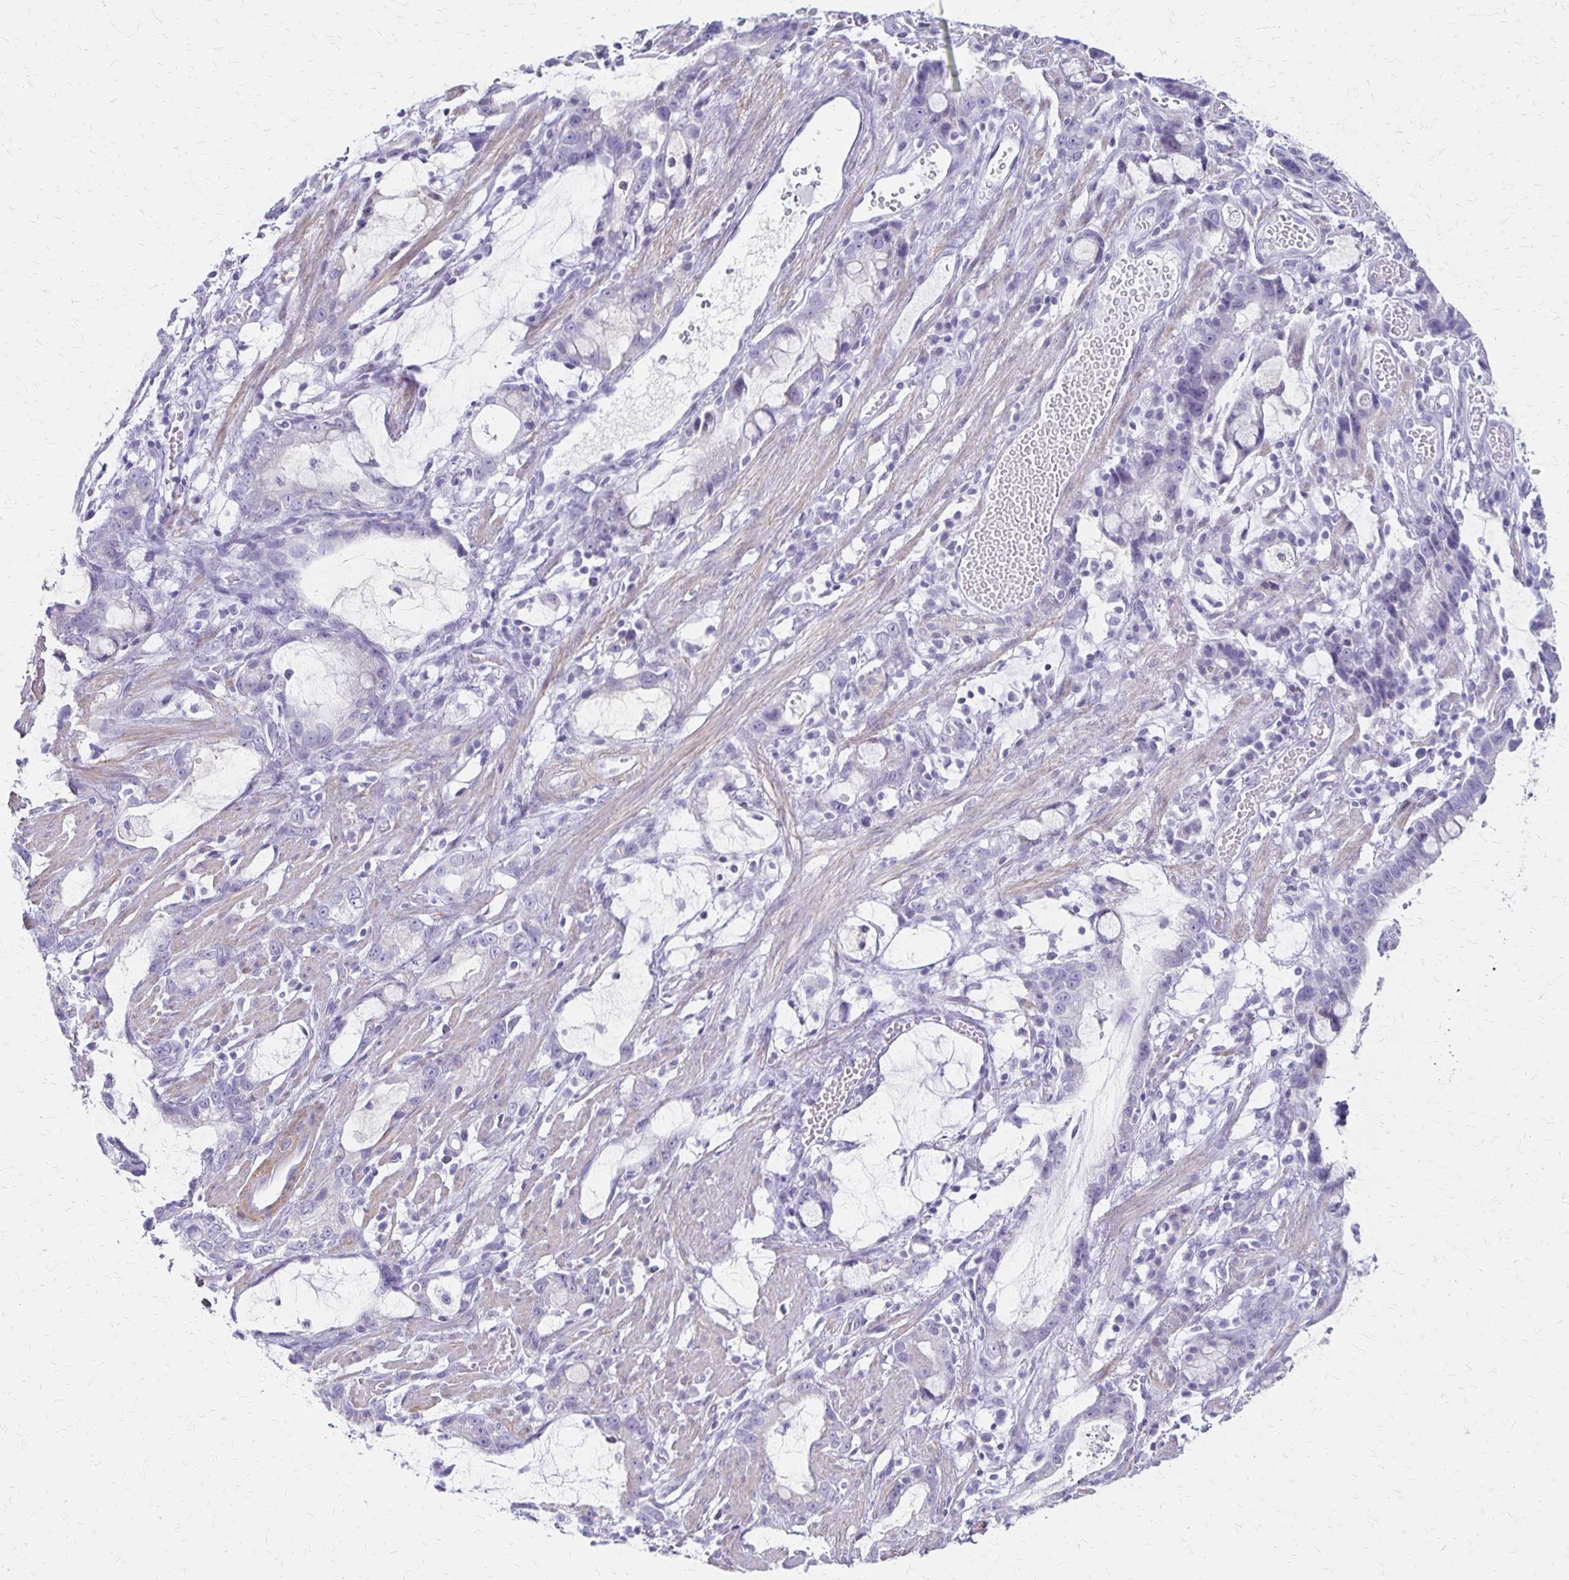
{"staining": {"intensity": "negative", "quantity": "none", "location": "none"}, "tissue": "stomach cancer", "cell_type": "Tumor cells", "image_type": "cancer", "snomed": [{"axis": "morphology", "description": "Adenocarcinoma, NOS"}, {"axis": "topography", "description": "Stomach"}], "caption": "This is a micrograph of immunohistochemistry staining of stomach adenocarcinoma, which shows no expression in tumor cells.", "gene": "IVL", "patient": {"sex": "male", "age": 55}}